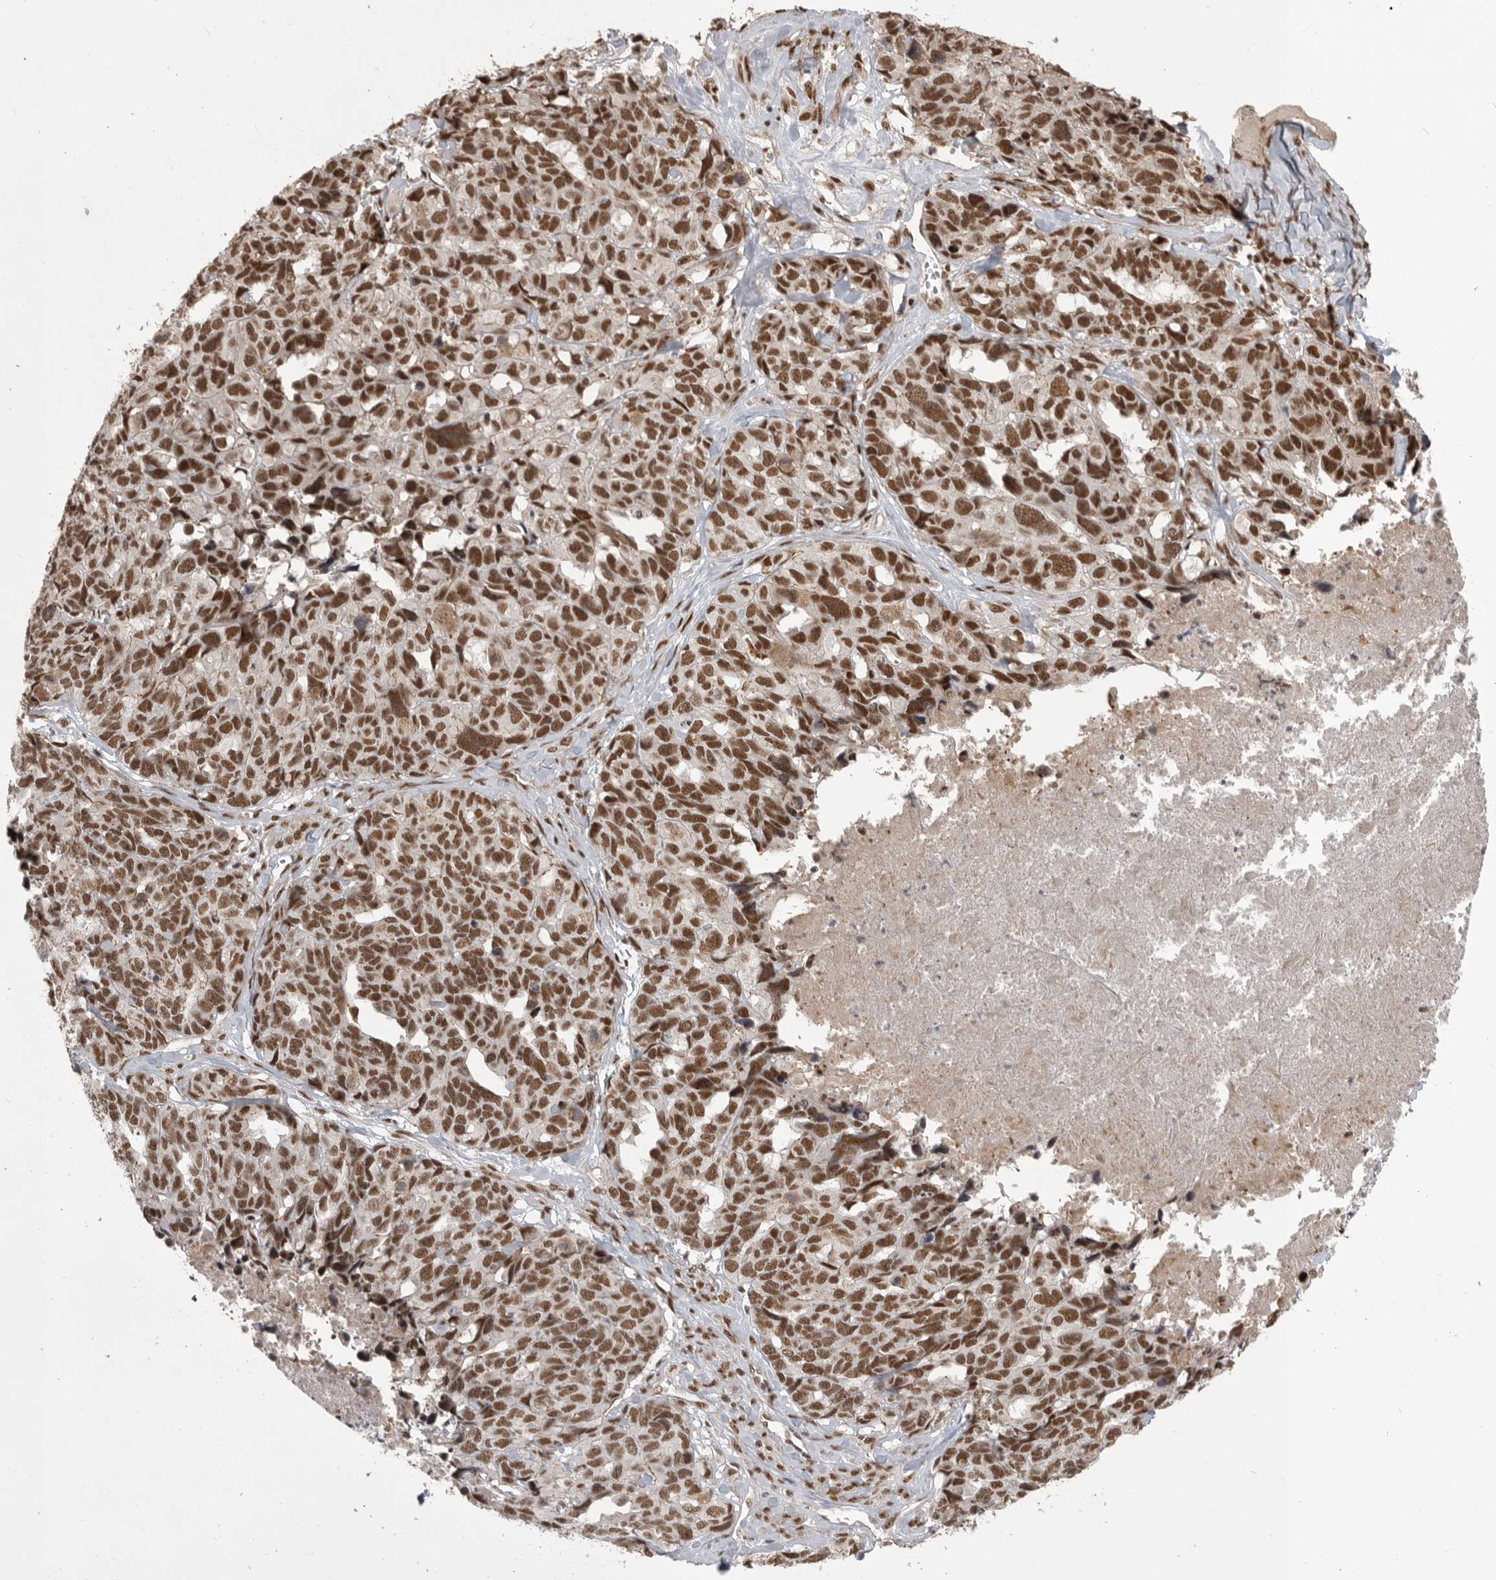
{"staining": {"intensity": "strong", "quantity": ">75%", "location": "nuclear"}, "tissue": "ovarian cancer", "cell_type": "Tumor cells", "image_type": "cancer", "snomed": [{"axis": "morphology", "description": "Cystadenocarcinoma, serous, NOS"}, {"axis": "topography", "description": "Ovary"}], "caption": "Immunohistochemical staining of ovarian serous cystadenocarcinoma demonstrates high levels of strong nuclear staining in about >75% of tumor cells. (brown staining indicates protein expression, while blue staining denotes nuclei).", "gene": "CBLL1", "patient": {"sex": "female", "age": 79}}